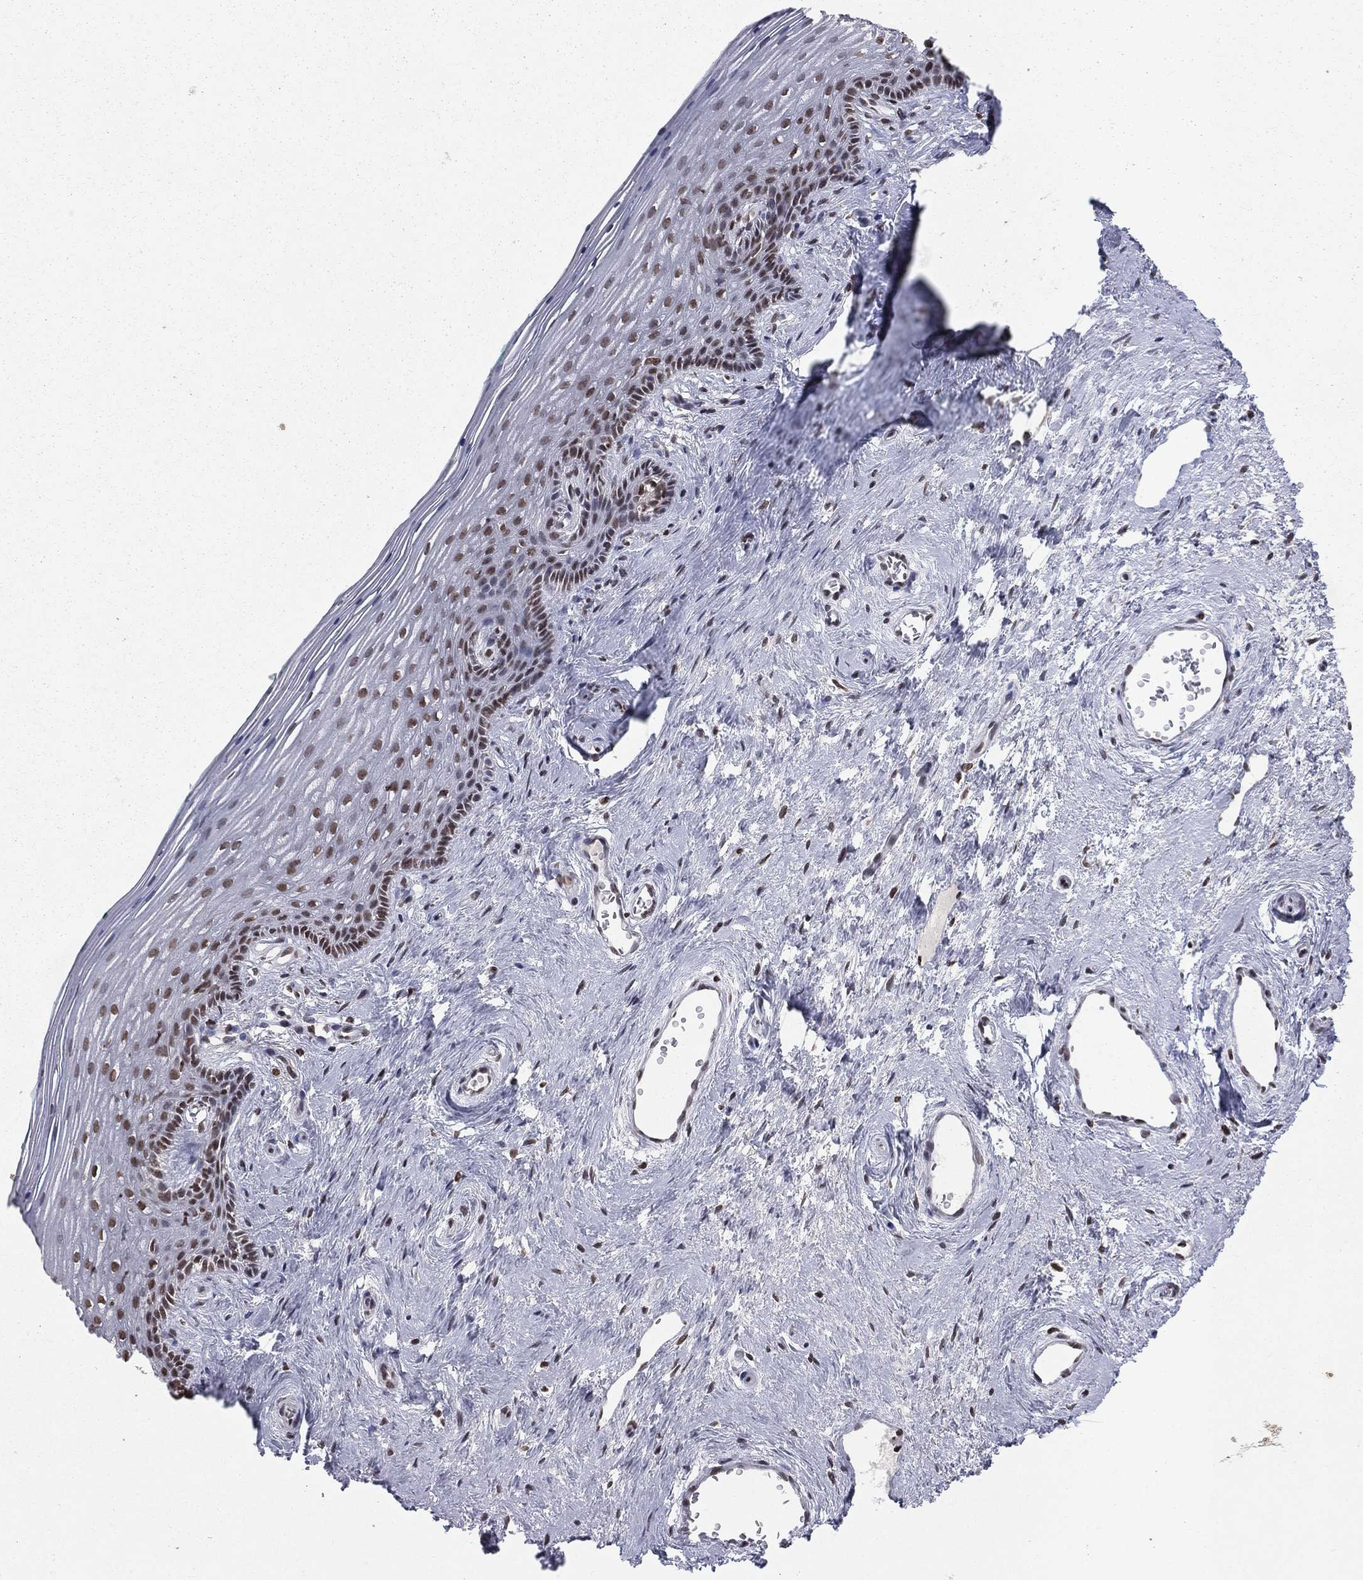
{"staining": {"intensity": "strong", "quantity": "<25%", "location": "nuclear"}, "tissue": "vagina", "cell_type": "Squamous epithelial cells", "image_type": "normal", "snomed": [{"axis": "morphology", "description": "Normal tissue, NOS"}, {"axis": "topography", "description": "Vagina"}], "caption": "A medium amount of strong nuclear staining is seen in approximately <25% of squamous epithelial cells in benign vagina.", "gene": "RFX7", "patient": {"sex": "female", "age": 45}}